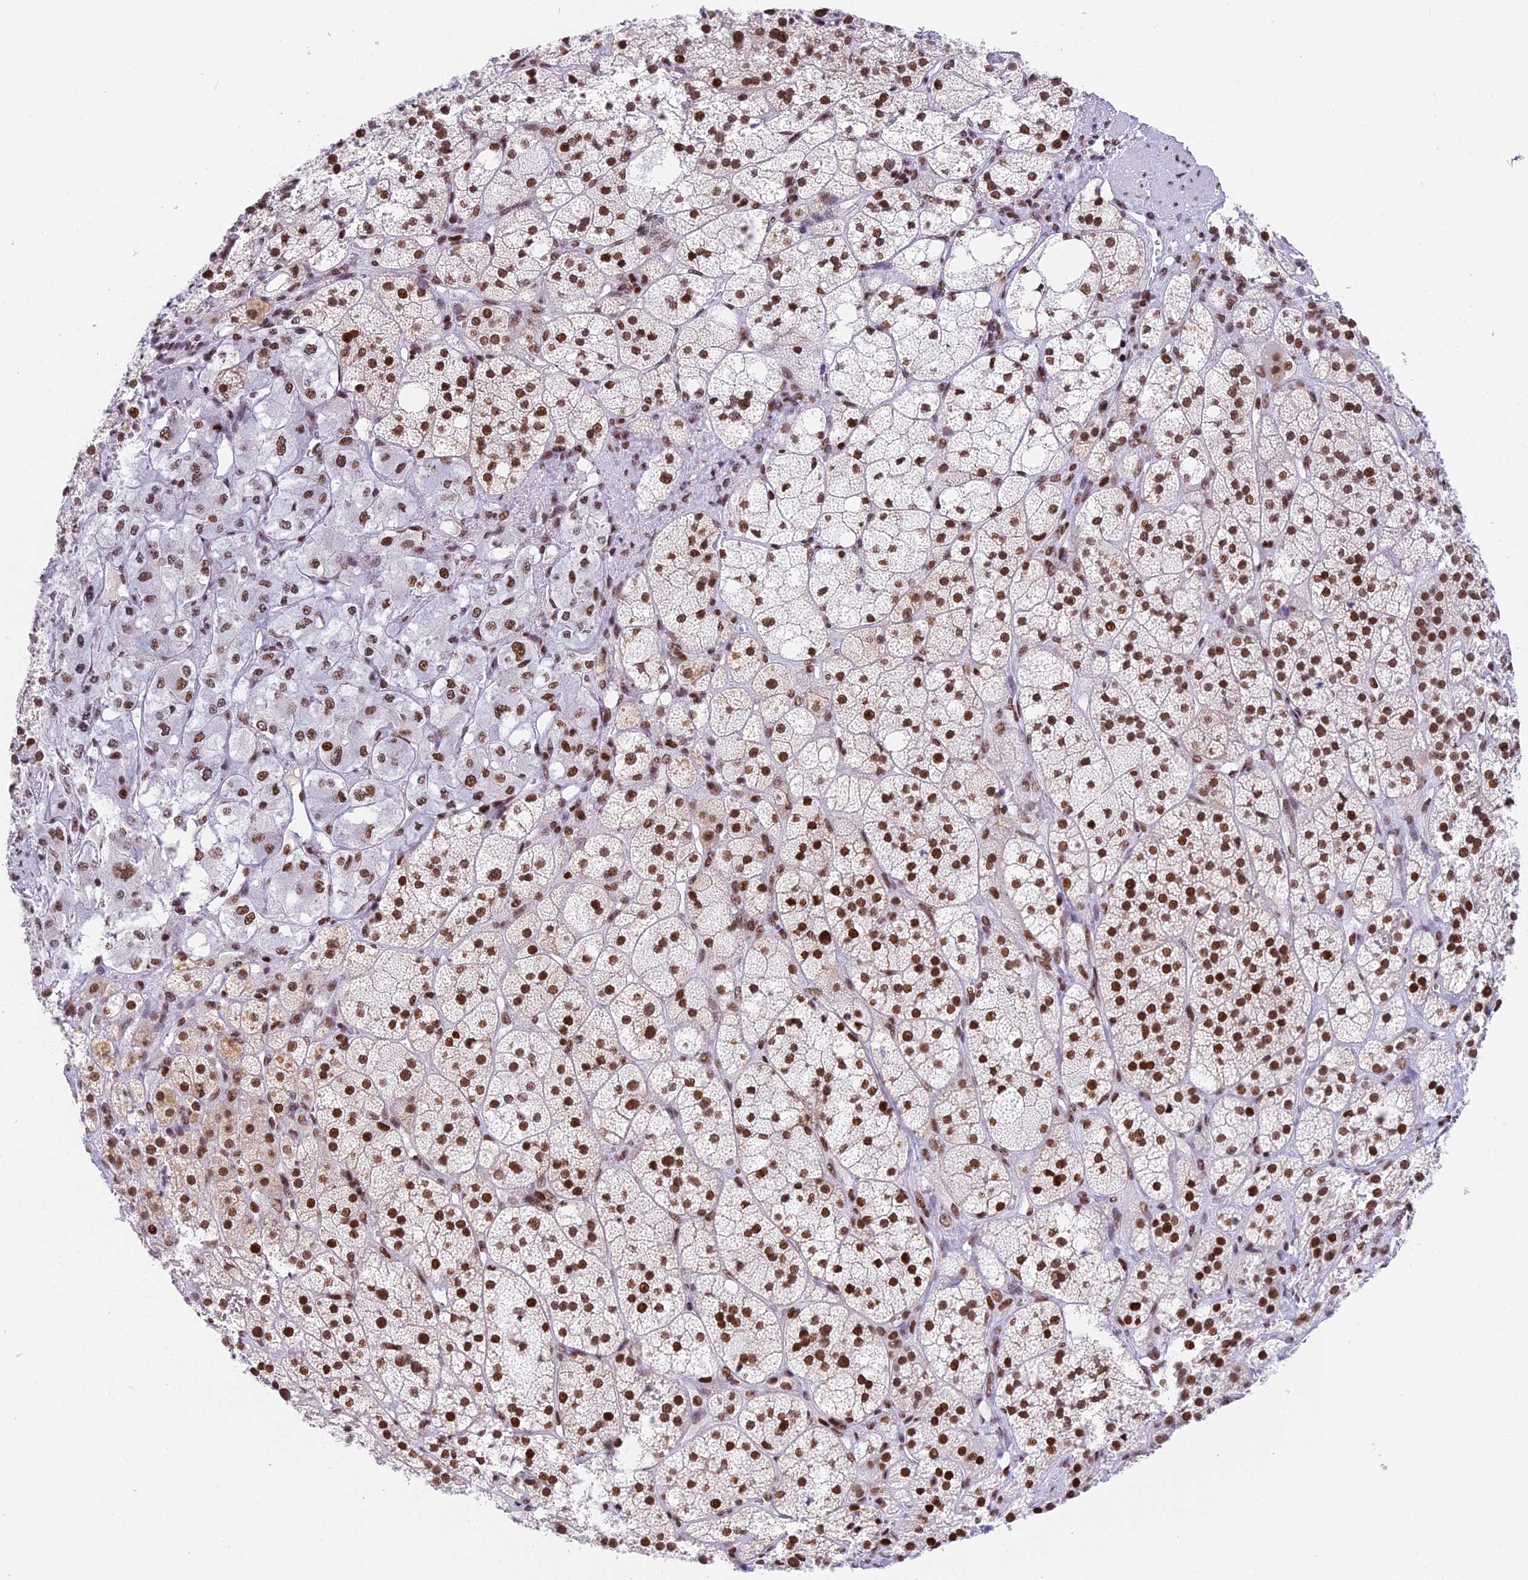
{"staining": {"intensity": "strong", "quantity": ">75%", "location": "nuclear"}, "tissue": "adrenal gland", "cell_type": "Glandular cells", "image_type": "normal", "snomed": [{"axis": "morphology", "description": "Normal tissue, NOS"}, {"axis": "topography", "description": "Adrenal gland"}], "caption": "Immunohistochemistry (IHC) of unremarkable human adrenal gland reveals high levels of strong nuclear expression in about >75% of glandular cells.", "gene": "SBNO1", "patient": {"sex": "male", "age": 61}}